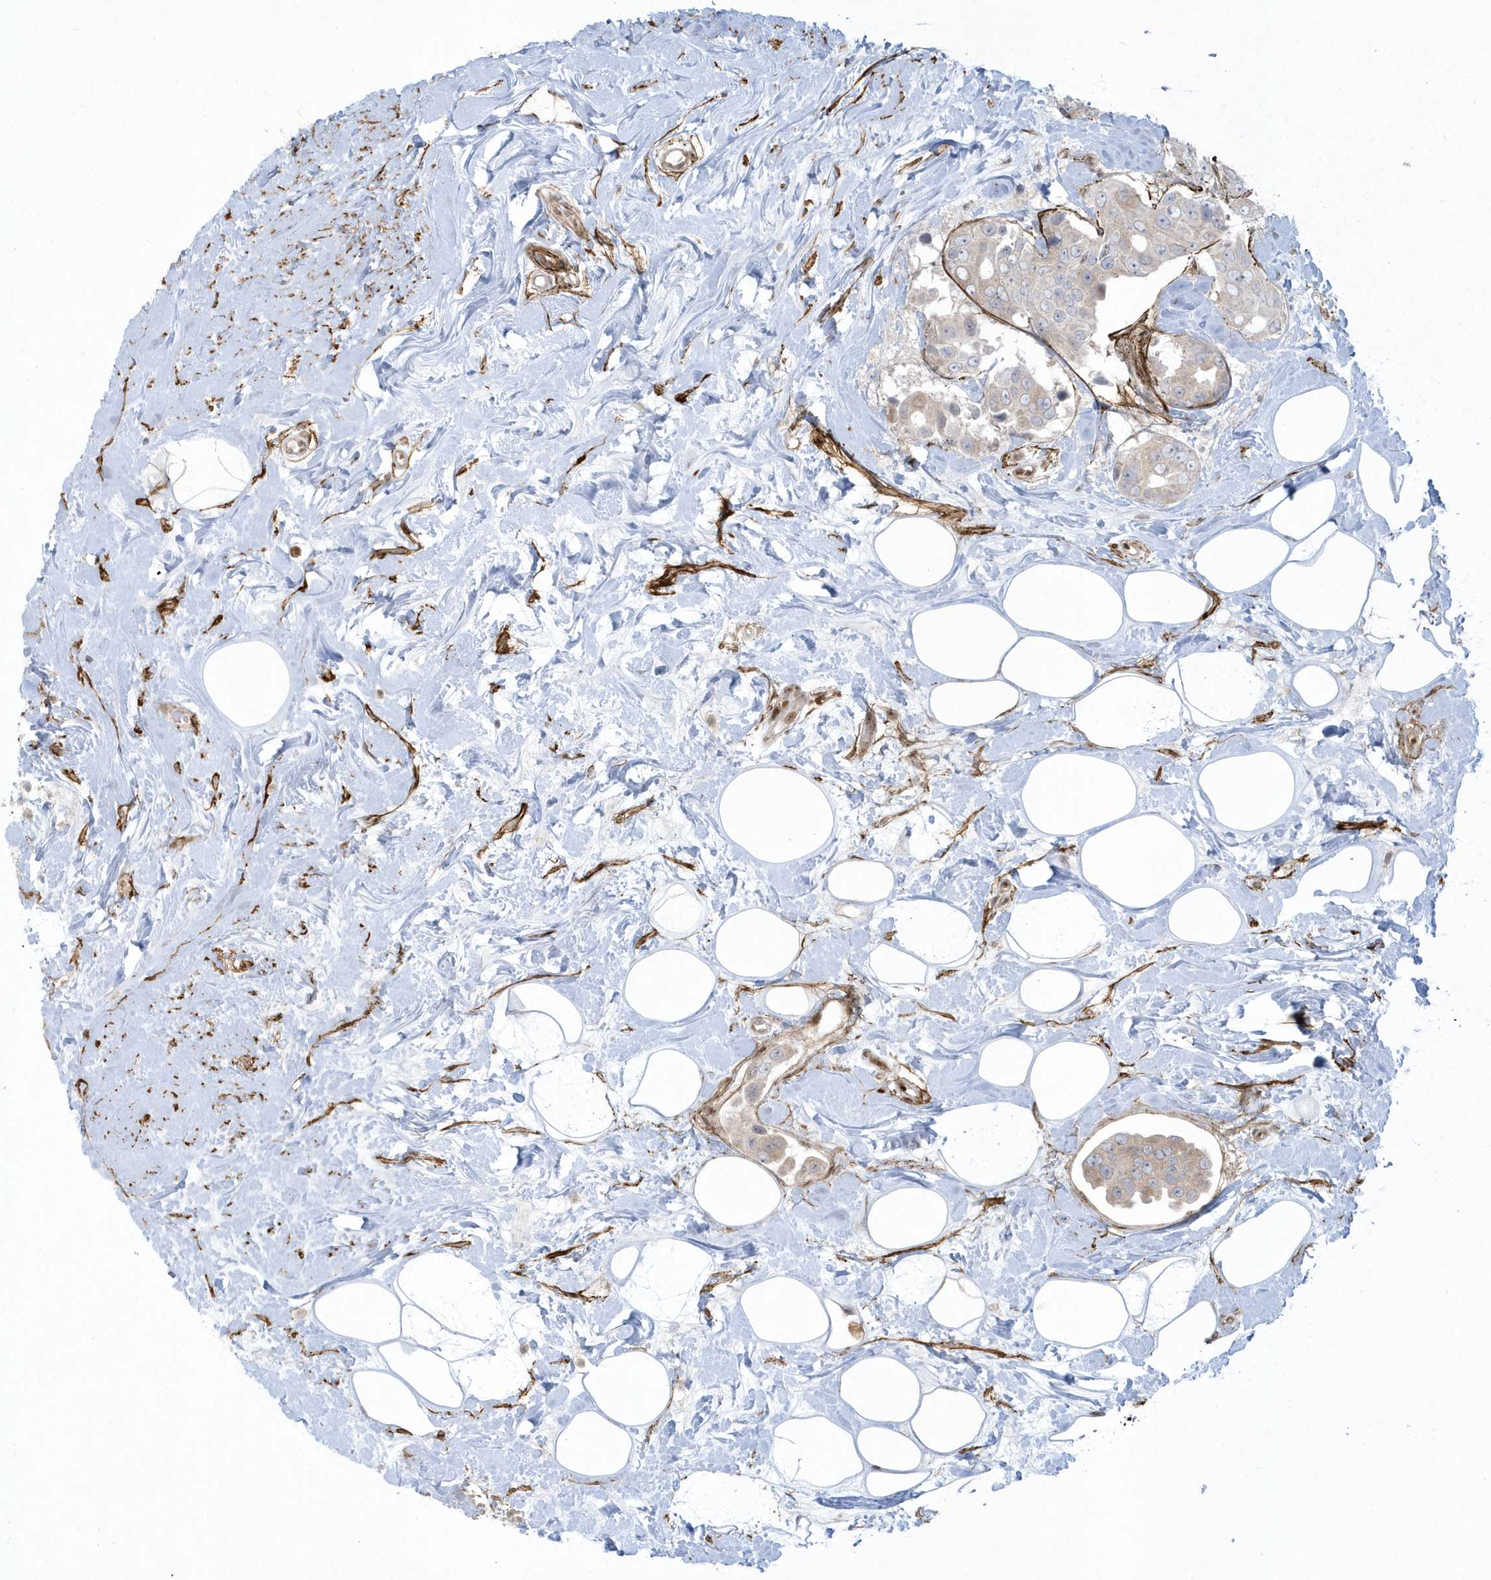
{"staining": {"intensity": "negative", "quantity": "none", "location": "none"}, "tissue": "breast cancer", "cell_type": "Tumor cells", "image_type": "cancer", "snomed": [{"axis": "morphology", "description": "Normal tissue, NOS"}, {"axis": "morphology", "description": "Duct carcinoma"}, {"axis": "topography", "description": "Breast"}], "caption": "Tumor cells show no significant positivity in breast intraductal carcinoma.", "gene": "MASP2", "patient": {"sex": "female", "age": 39}}